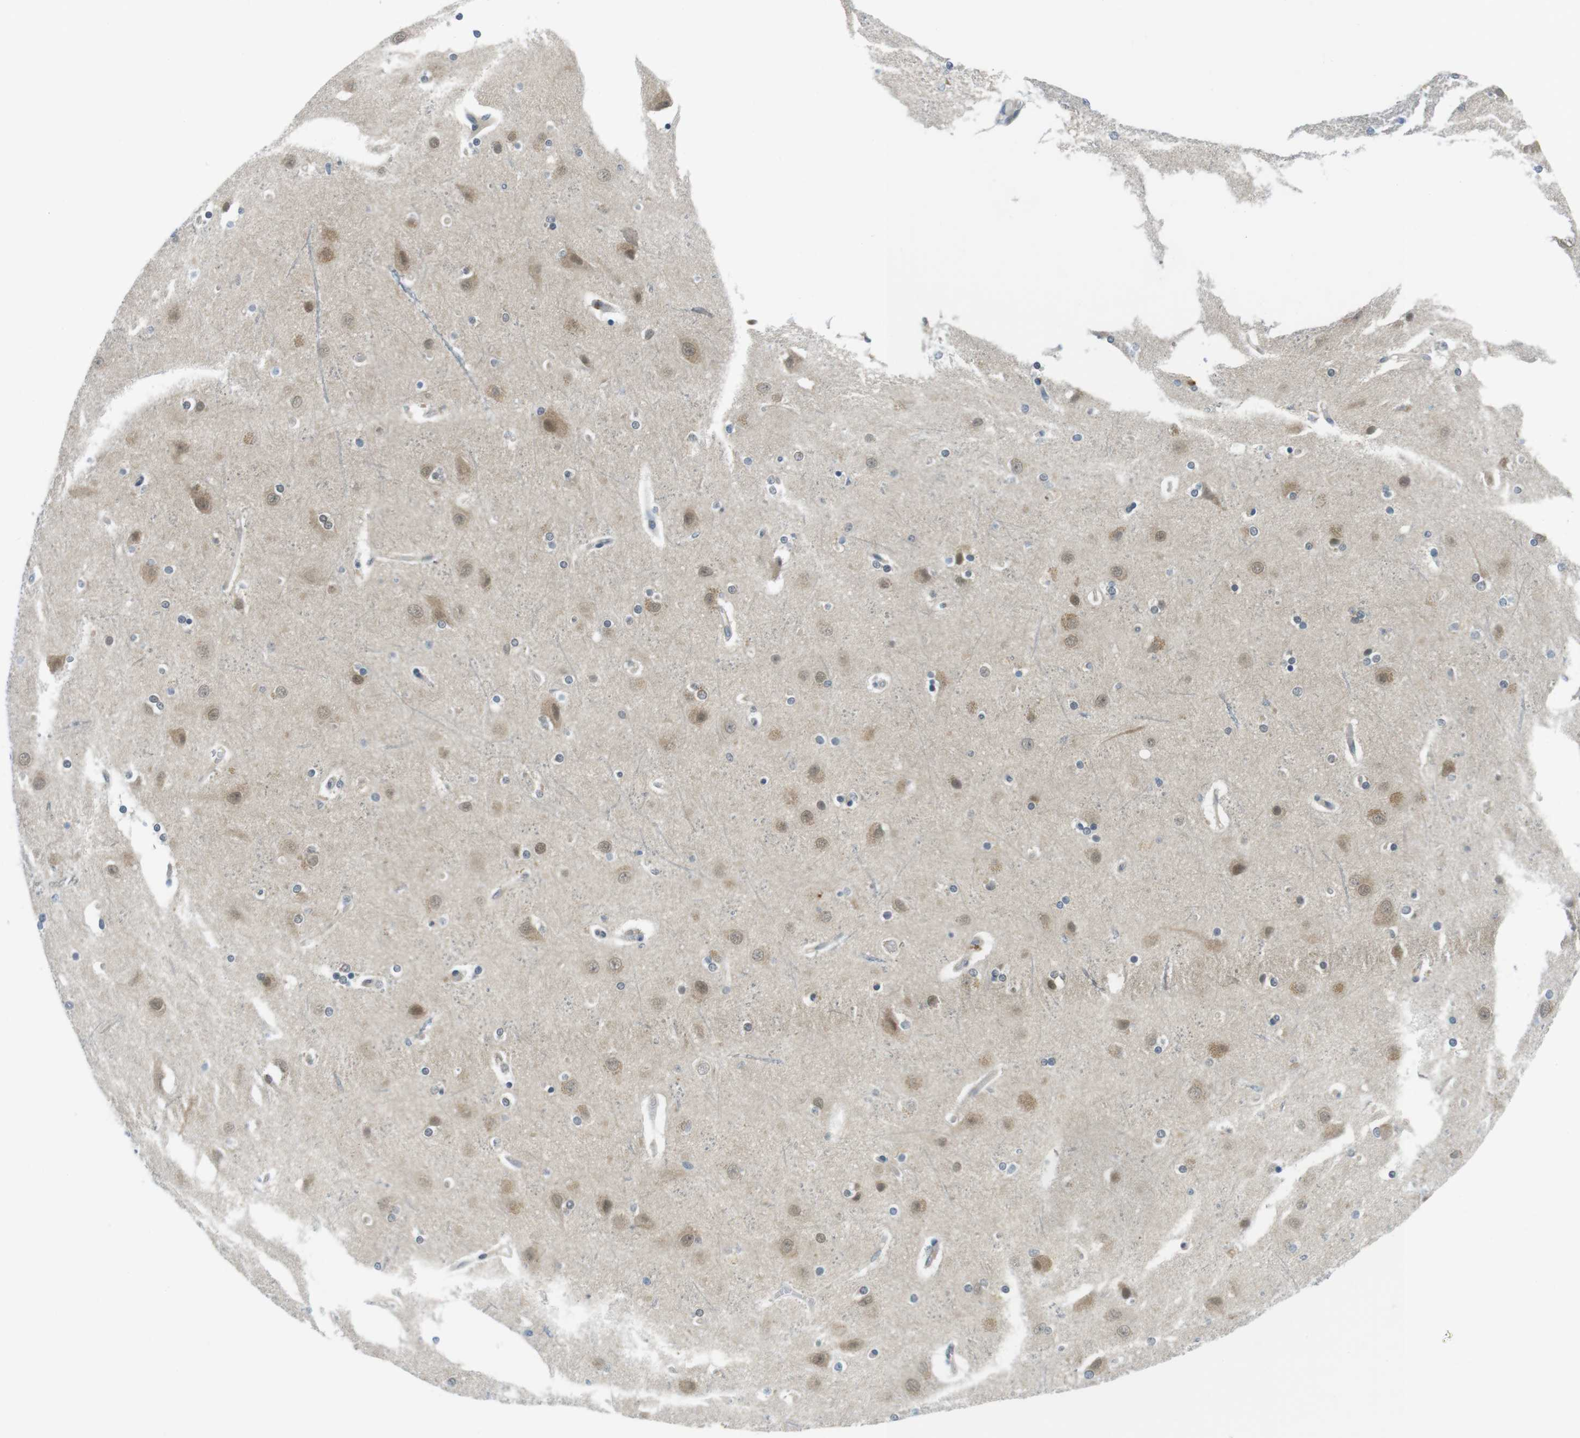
{"staining": {"intensity": "weak", "quantity": ">75%", "location": "cytoplasmic/membranous"}, "tissue": "cerebral cortex", "cell_type": "Endothelial cells", "image_type": "normal", "snomed": [{"axis": "morphology", "description": "Normal tissue, NOS"}, {"axis": "topography", "description": "Cerebral cortex"}], "caption": "Protein expression analysis of unremarkable human cerebral cortex reveals weak cytoplasmic/membranous staining in approximately >75% of endothelial cells.", "gene": "CASP2", "patient": {"sex": "female", "age": 54}}